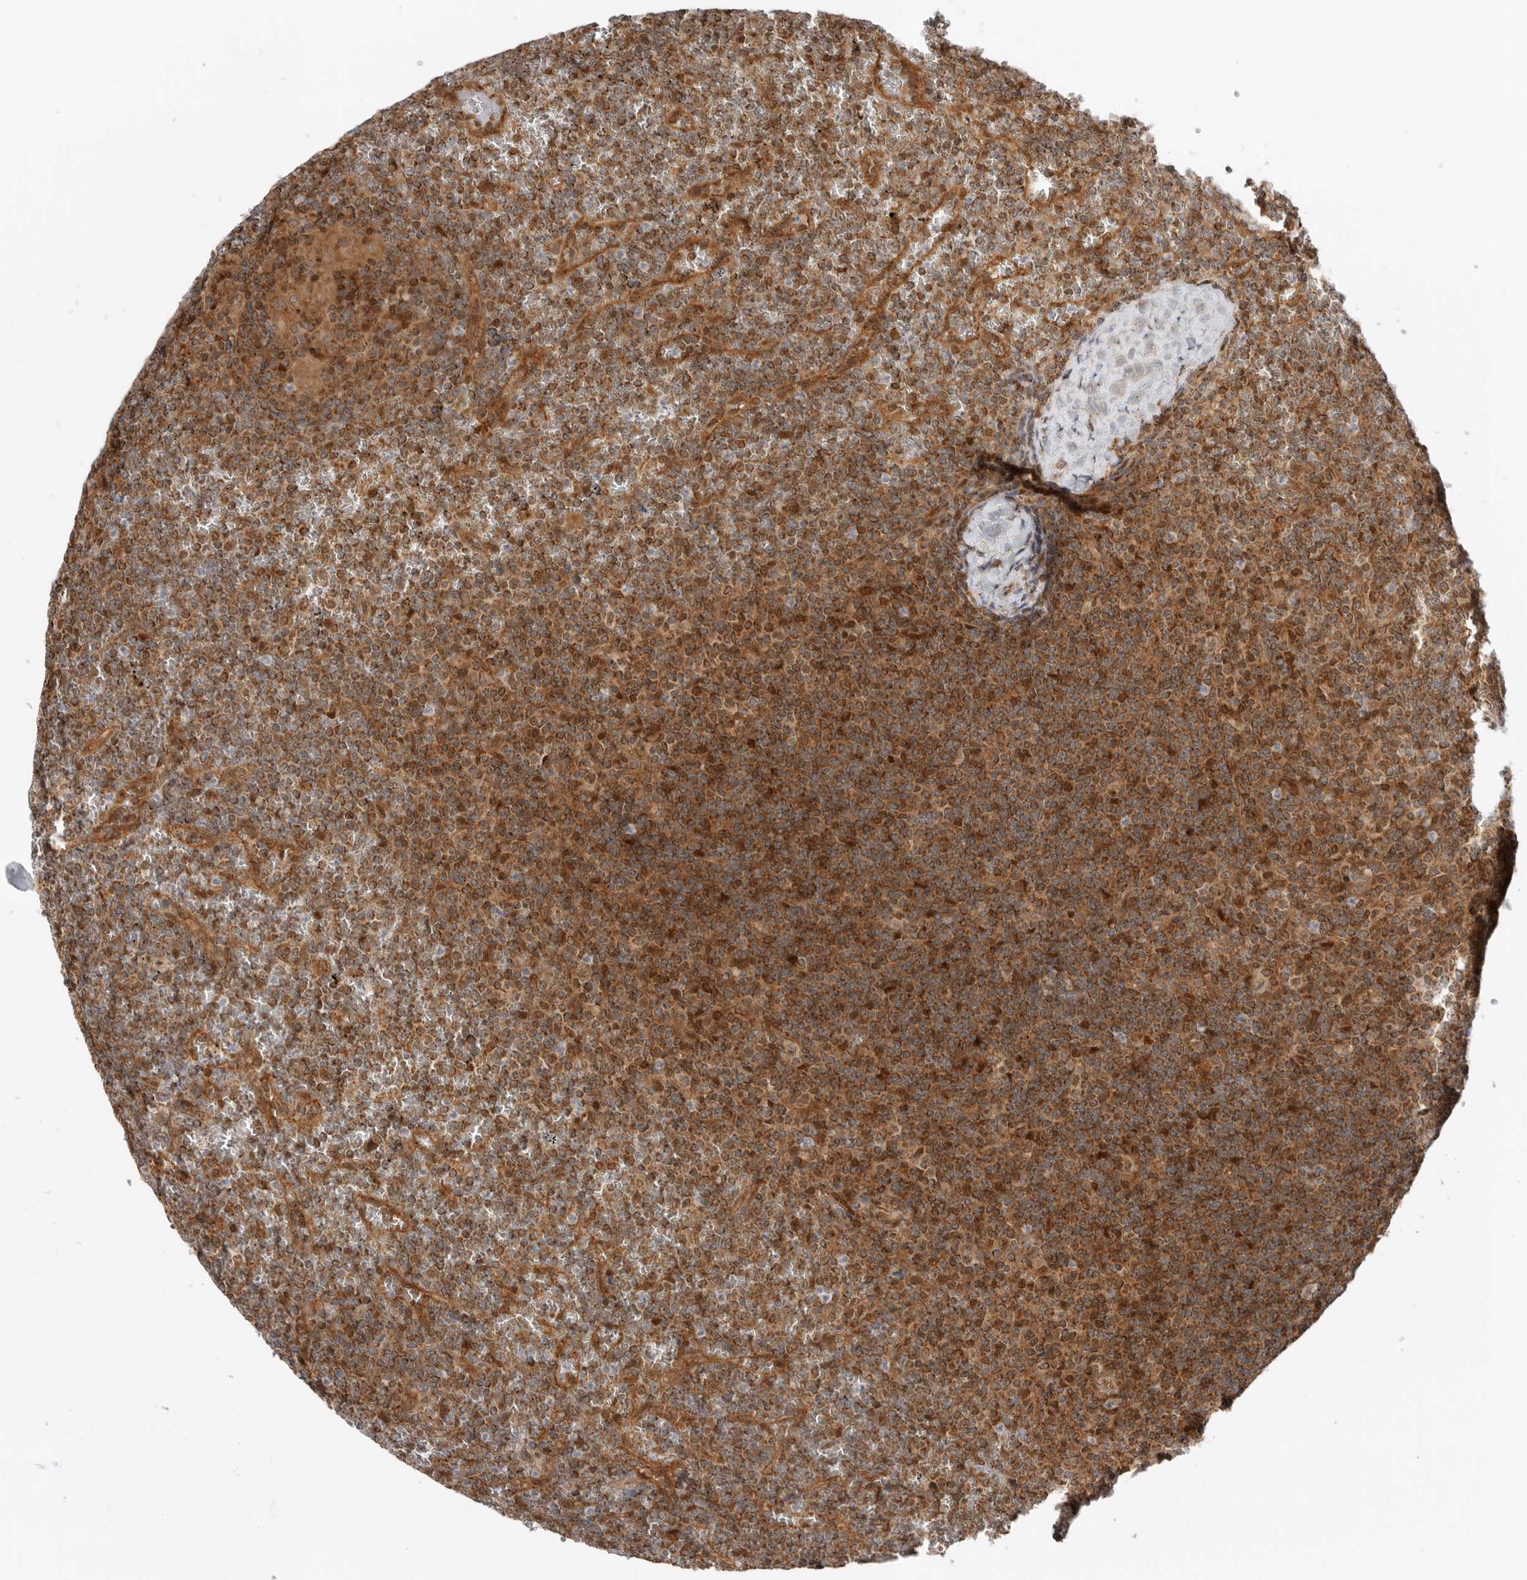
{"staining": {"intensity": "moderate", "quantity": ">75%", "location": "cytoplasmic/membranous,nuclear"}, "tissue": "lymphoma", "cell_type": "Tumor cells", "image_type": "cancer", "snomed": [{"axis": "morphology", "description": "Malignant lymphoma, non-Hodgkin's type, Low grade"}, {"axis": "topography", "description": "Spleen"}], "caption": "IHC (DAB (3,3'-diaminobenzidine)) staining of lymphoma reveals moderate cytoplasmic/membranous and nuclear protein expression in approximately >75% of tumor cells.", "gene": "DCAF8", "patient": {"sex": "female", "age": 19}}